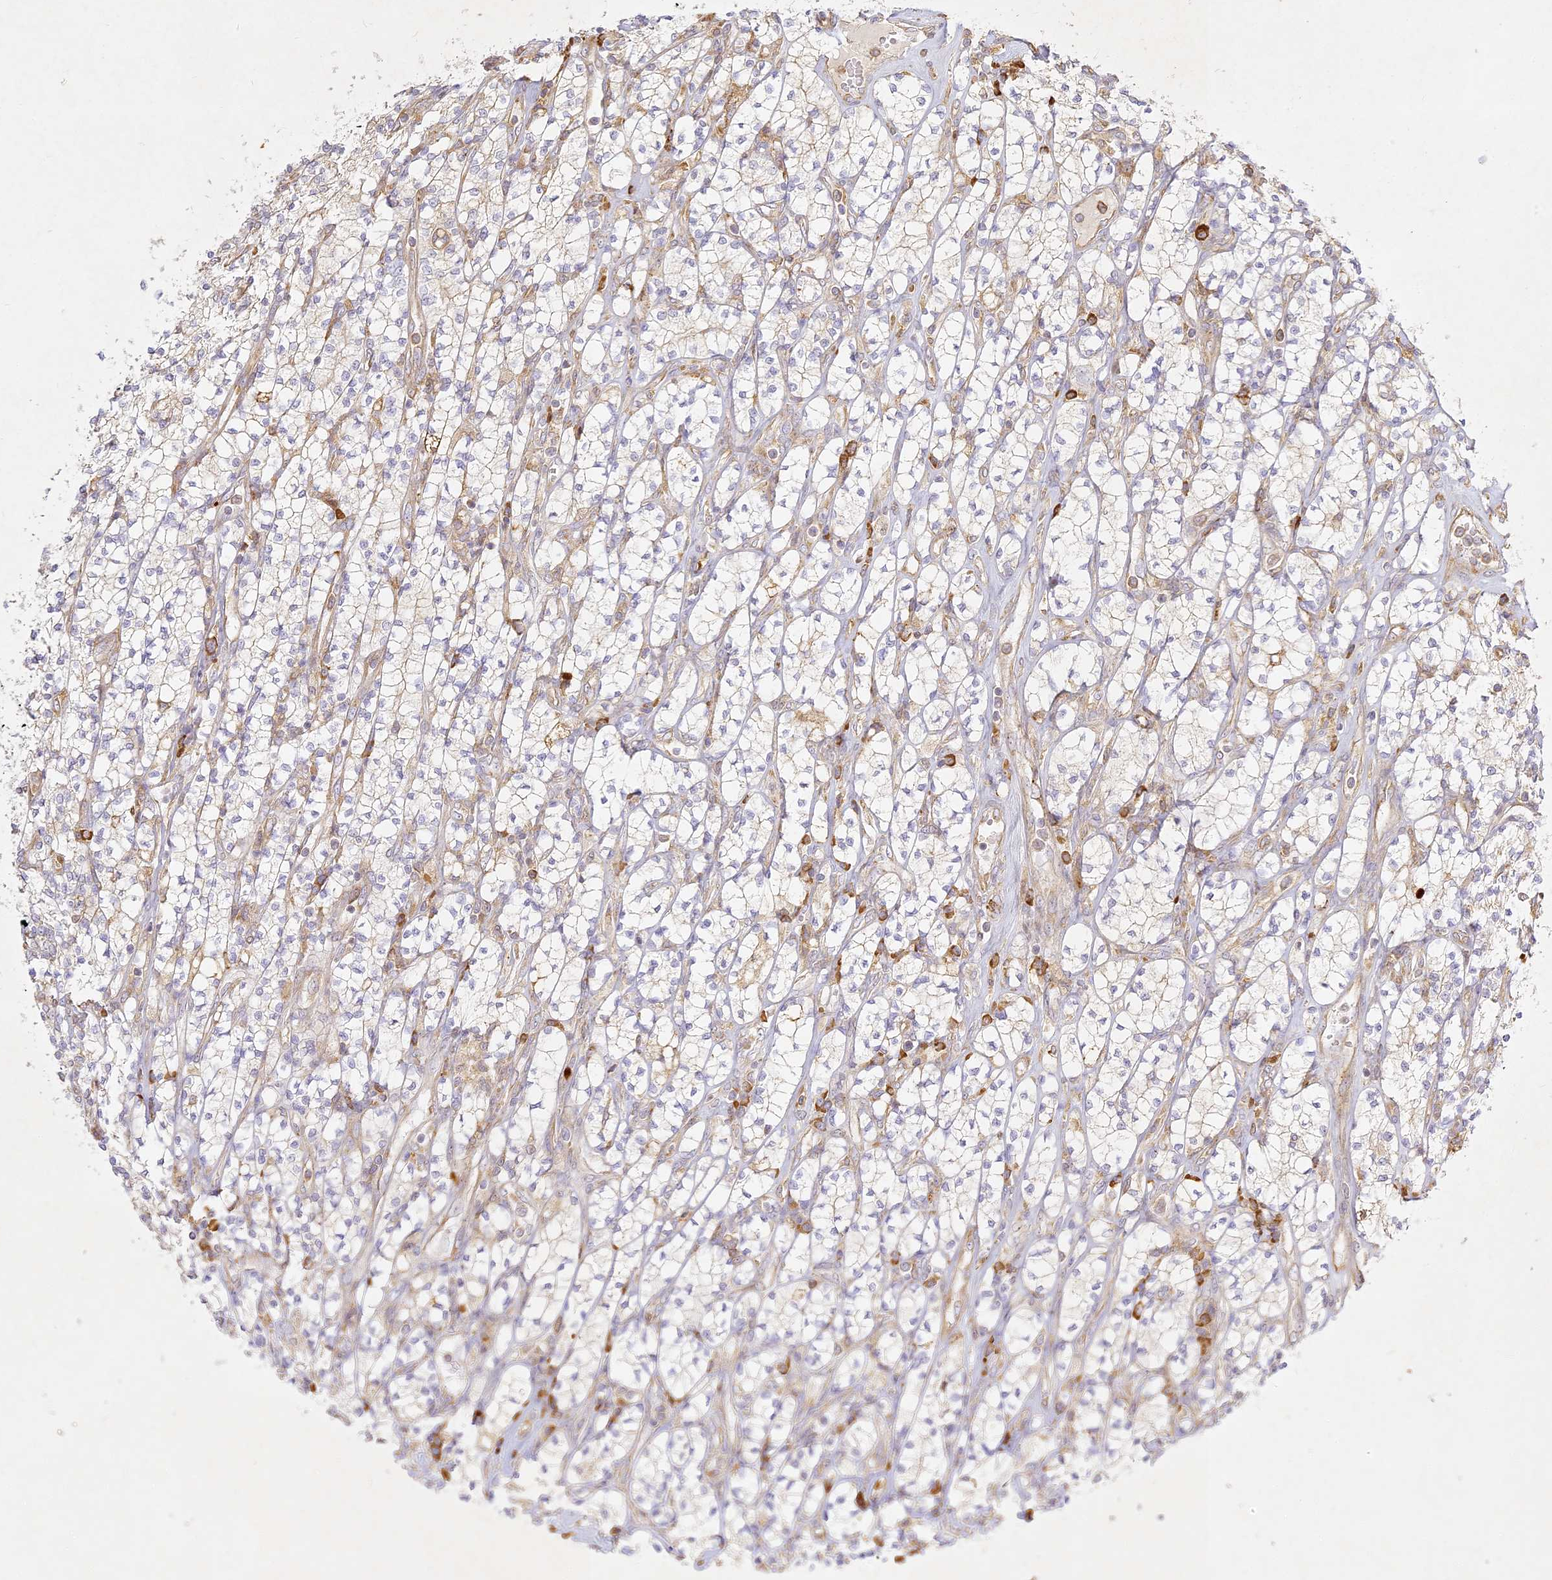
{"staining": {"intensity": "negative", "quantity": "none", "location": "none"}, "tissue": "renal cancer", "cell_type": "Tumor cells", "image_type": "cancer", "snomed": [{"axis": "morphology", "description": "Adenocarcinoma, NOS"}, {"axis": "topography", "description": "Kidney"}], "caption": "Renal cancer (adenocarcinoma) stained for a protein using immunohistochemistry (IHC) reveals no expression tumor cells.", "gene": "SLC30A5", "patient": {"sex": "male", "age": 77}}